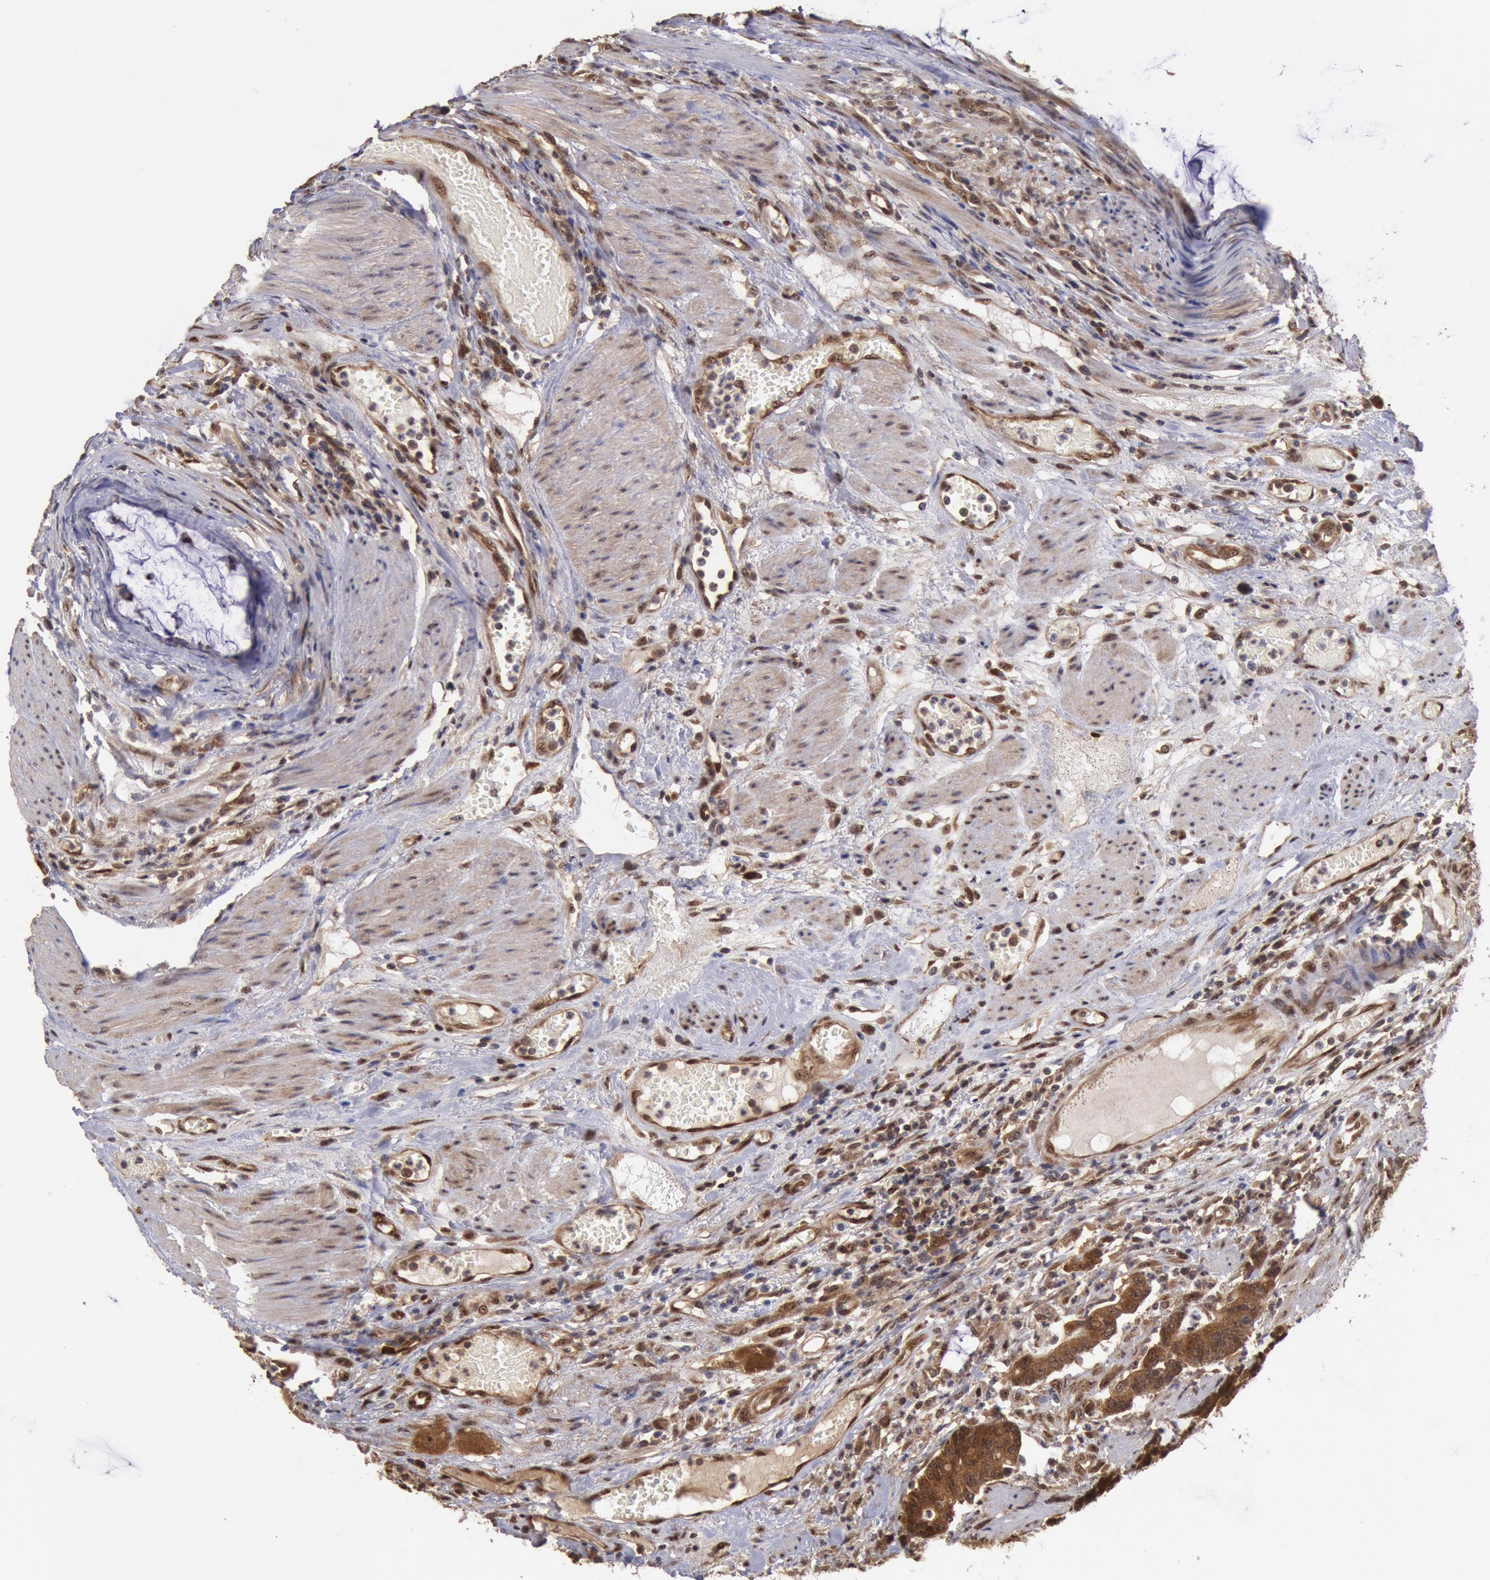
{"staining": {"intensity": "strong", "quantity": ">75%", "location": "cytoplasmic/membranous"}, "tissue": "colorectal cancer", "cell_type": "Tumor cells", "image_type": "cancer", "snomed": [{"axis": "morphology", "description": "Adenocarcinoma, NOS"}, {"axis": "topography", "description": "Colon"}], "caption": "Strong cytoplasmic/membranous protein staining is seen in approximately >75% of tumor cells in adenocarcinoma (colorectal). (brown staining indicates protein expression, while blue staining denotes nuclei).", "gene": "STX17", "patient": {"sex": "female", "age": 84}}